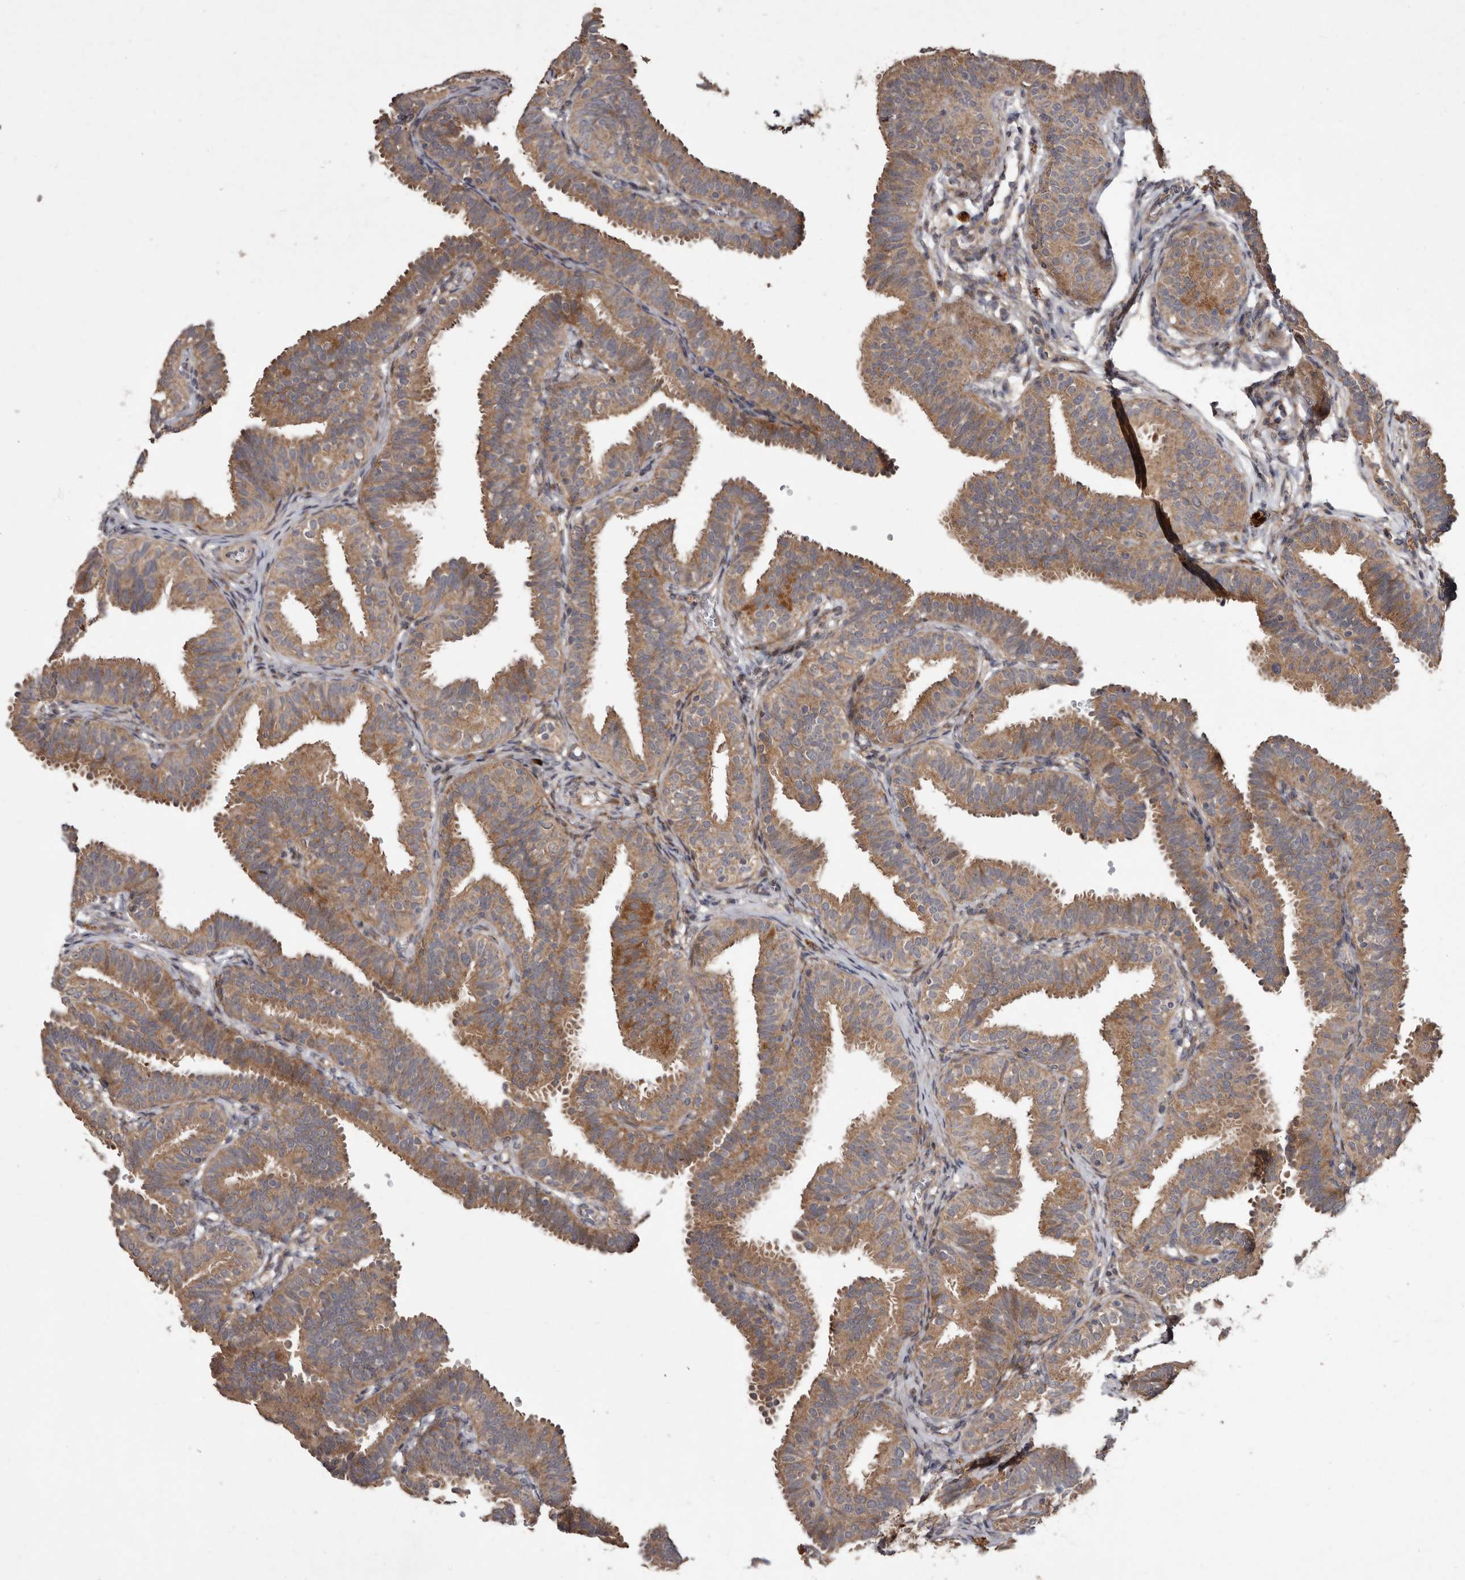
{"staining": {"intensity": "moderate", "quantity": ">75%", "location": "cytoplasmic/membranous"}, "tissue": "fallopian tube", "cell_type": "Glandular cells", "image_type": "normal", "snomed": [{"axis": "morphology", "description": "Normal tissue, NOS"}, {"axis": "topography", "description": "Fallopian tube"}], "caption": "Immunohistochemistry (IHC) image of normal fallopian tube: human fallopian tube stained using immunohistochemistry (IHC) displays medium levels of moderate protein expression localized specifically in the cytoplasmic/membranous of glandular cells, appearing as a cytoplasmic/membranous brown color.", "gene": "FLAD1", "patient": {"sex": "female", "age": 35}}